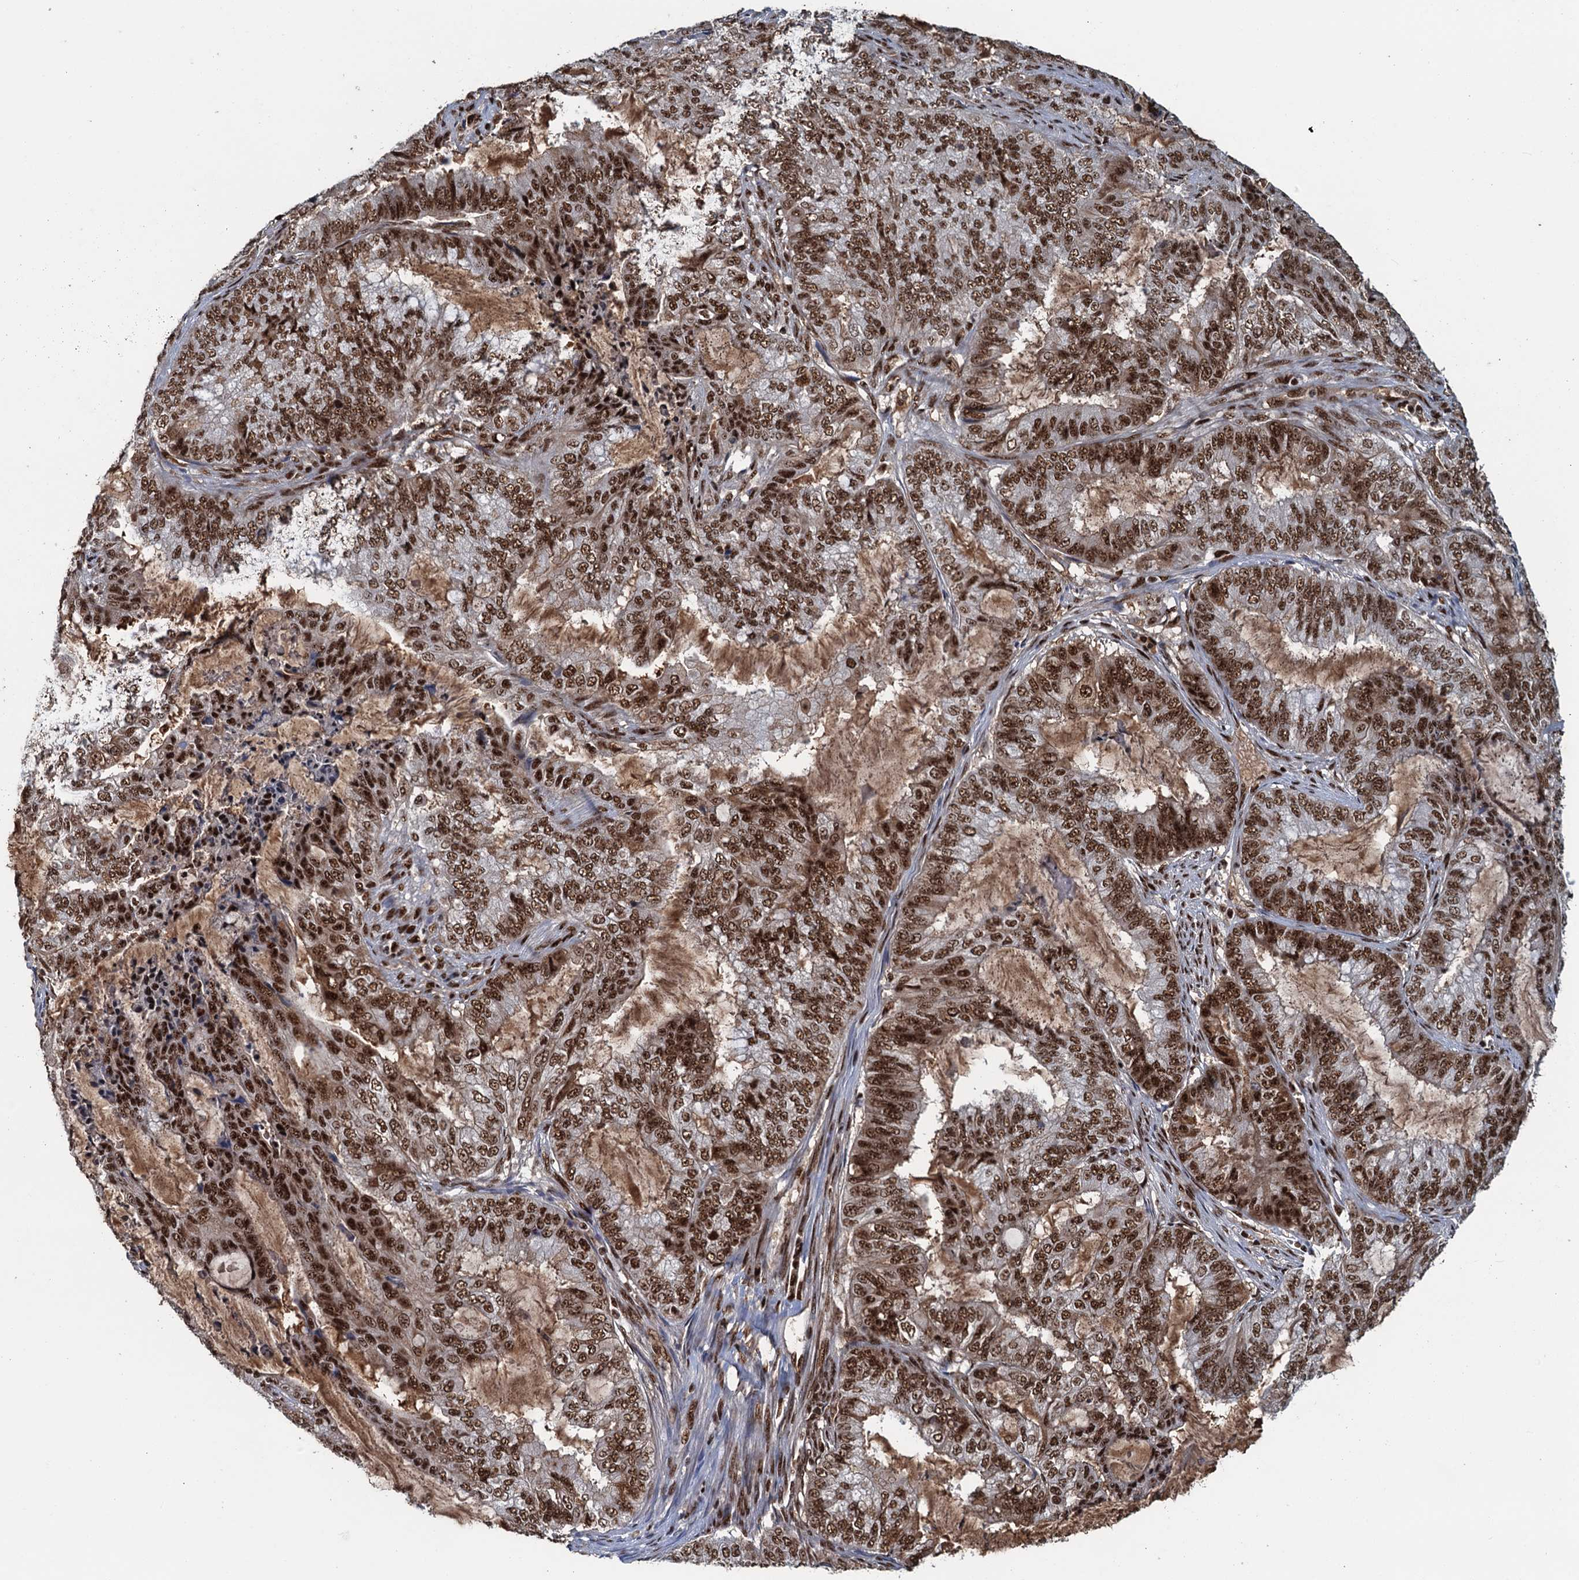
{"staining": {"intensity": "strong", "quantity": ">75%", "location": "nuclear"}, "tissue": "endometrial cancer", "cell_type": "Tumor cells", "image_type": "cancer", "snomed": [{"axis": "morphology", "description": "Adenocarcinoma, NOS"}, {"axis": "topography", "description": "Endometrium"}], "caption": "Immunohistochemical staining of endometrial adenocarcinoma displays strong nuclear protein expression in about >75% of tumor cells. (IHC, brightfield microscopy, high magnification).", "gene": "ZC3H18", "patient": {"sex": "female", "age": 51}}